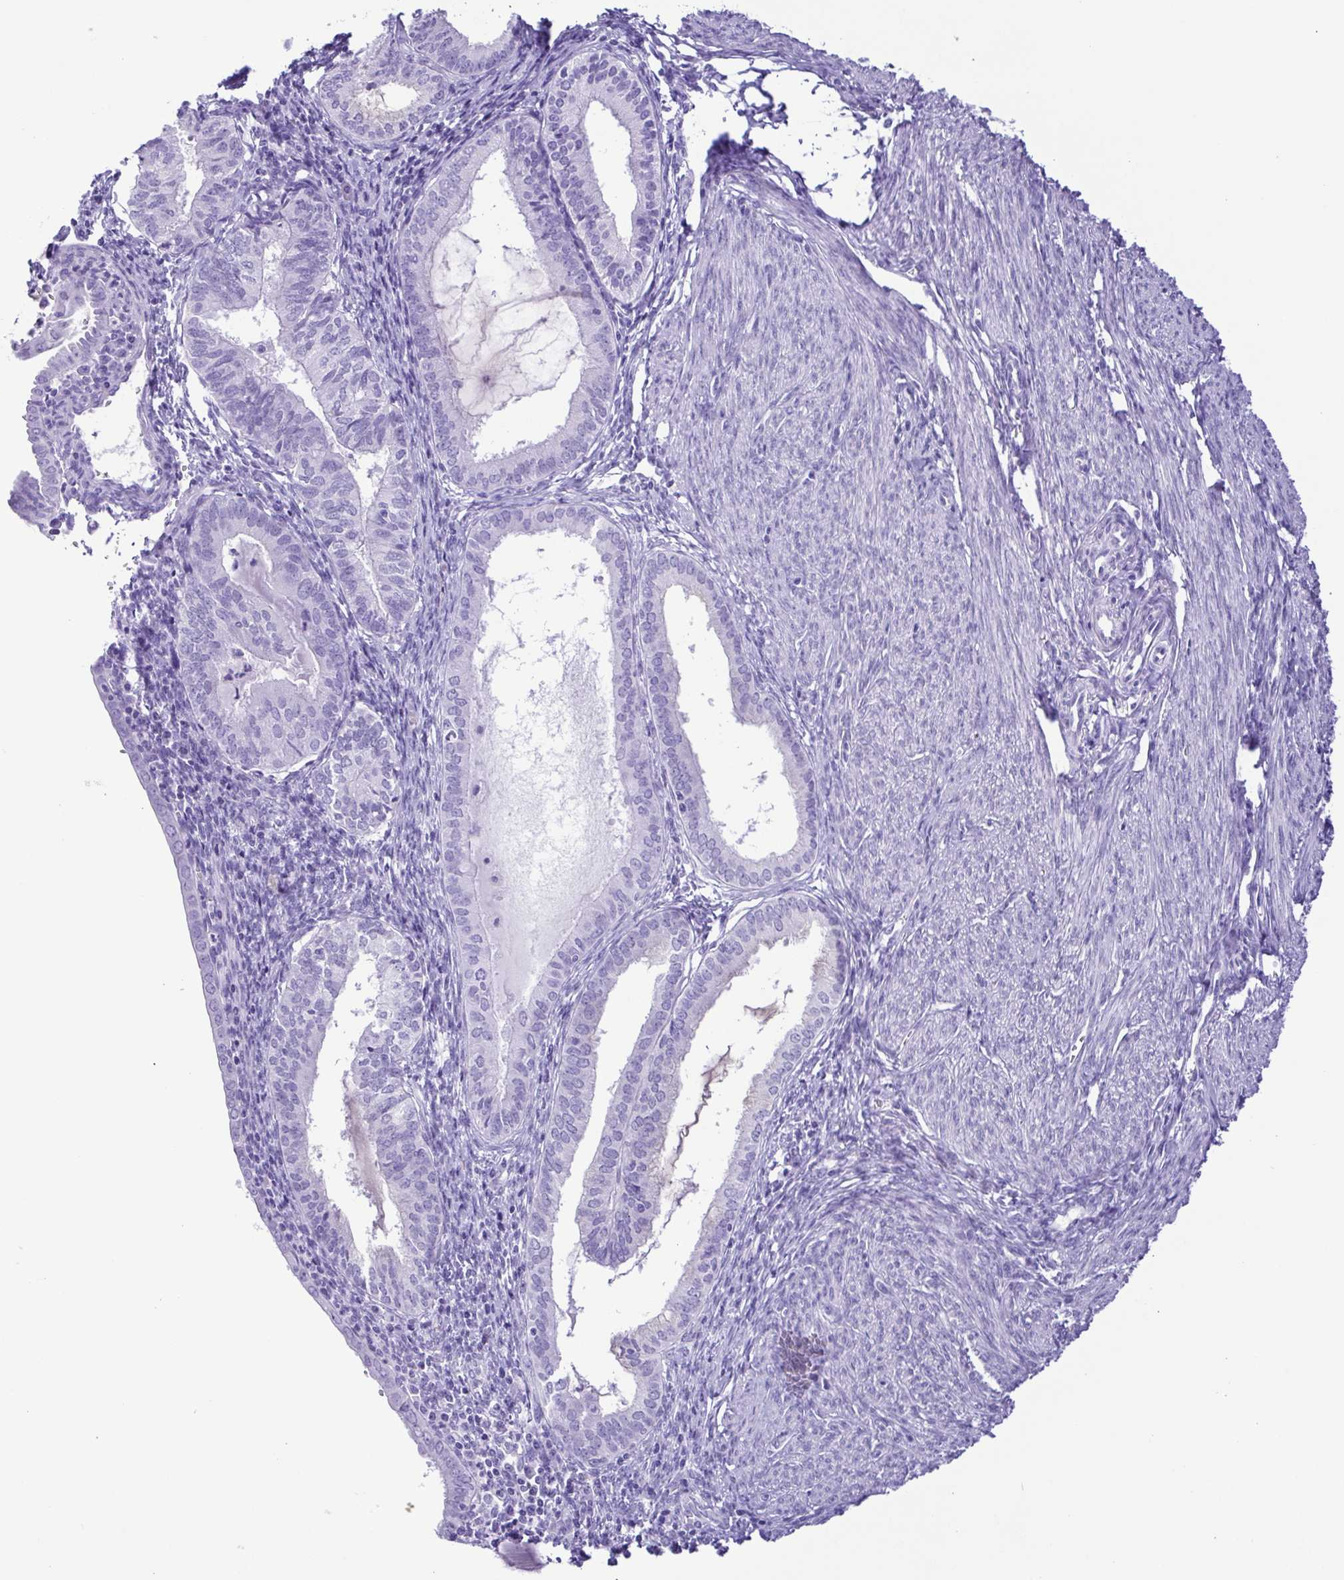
{"staining": {"intensity": "negative", "quantity": "none", "location": "none"}, "tissue": "endometrial cancer", "cell_type": "Tumor cells", "image_type": "cancer", "snomed": [{"axis": "morphology", "description": "Carcinoma, NOS"}, {"axis": "topography", "description": "Endometrium"}], "caption": "This photomicrograph is of carcinoma (endometrial) stained with immunohistochemistry (IHC) to label a protein in brown with the nuclei are counter-stained blue. There is no expression in tumor cells.", "gene": "OVGP1", "patient": {"sex": "female", "age": 62}}